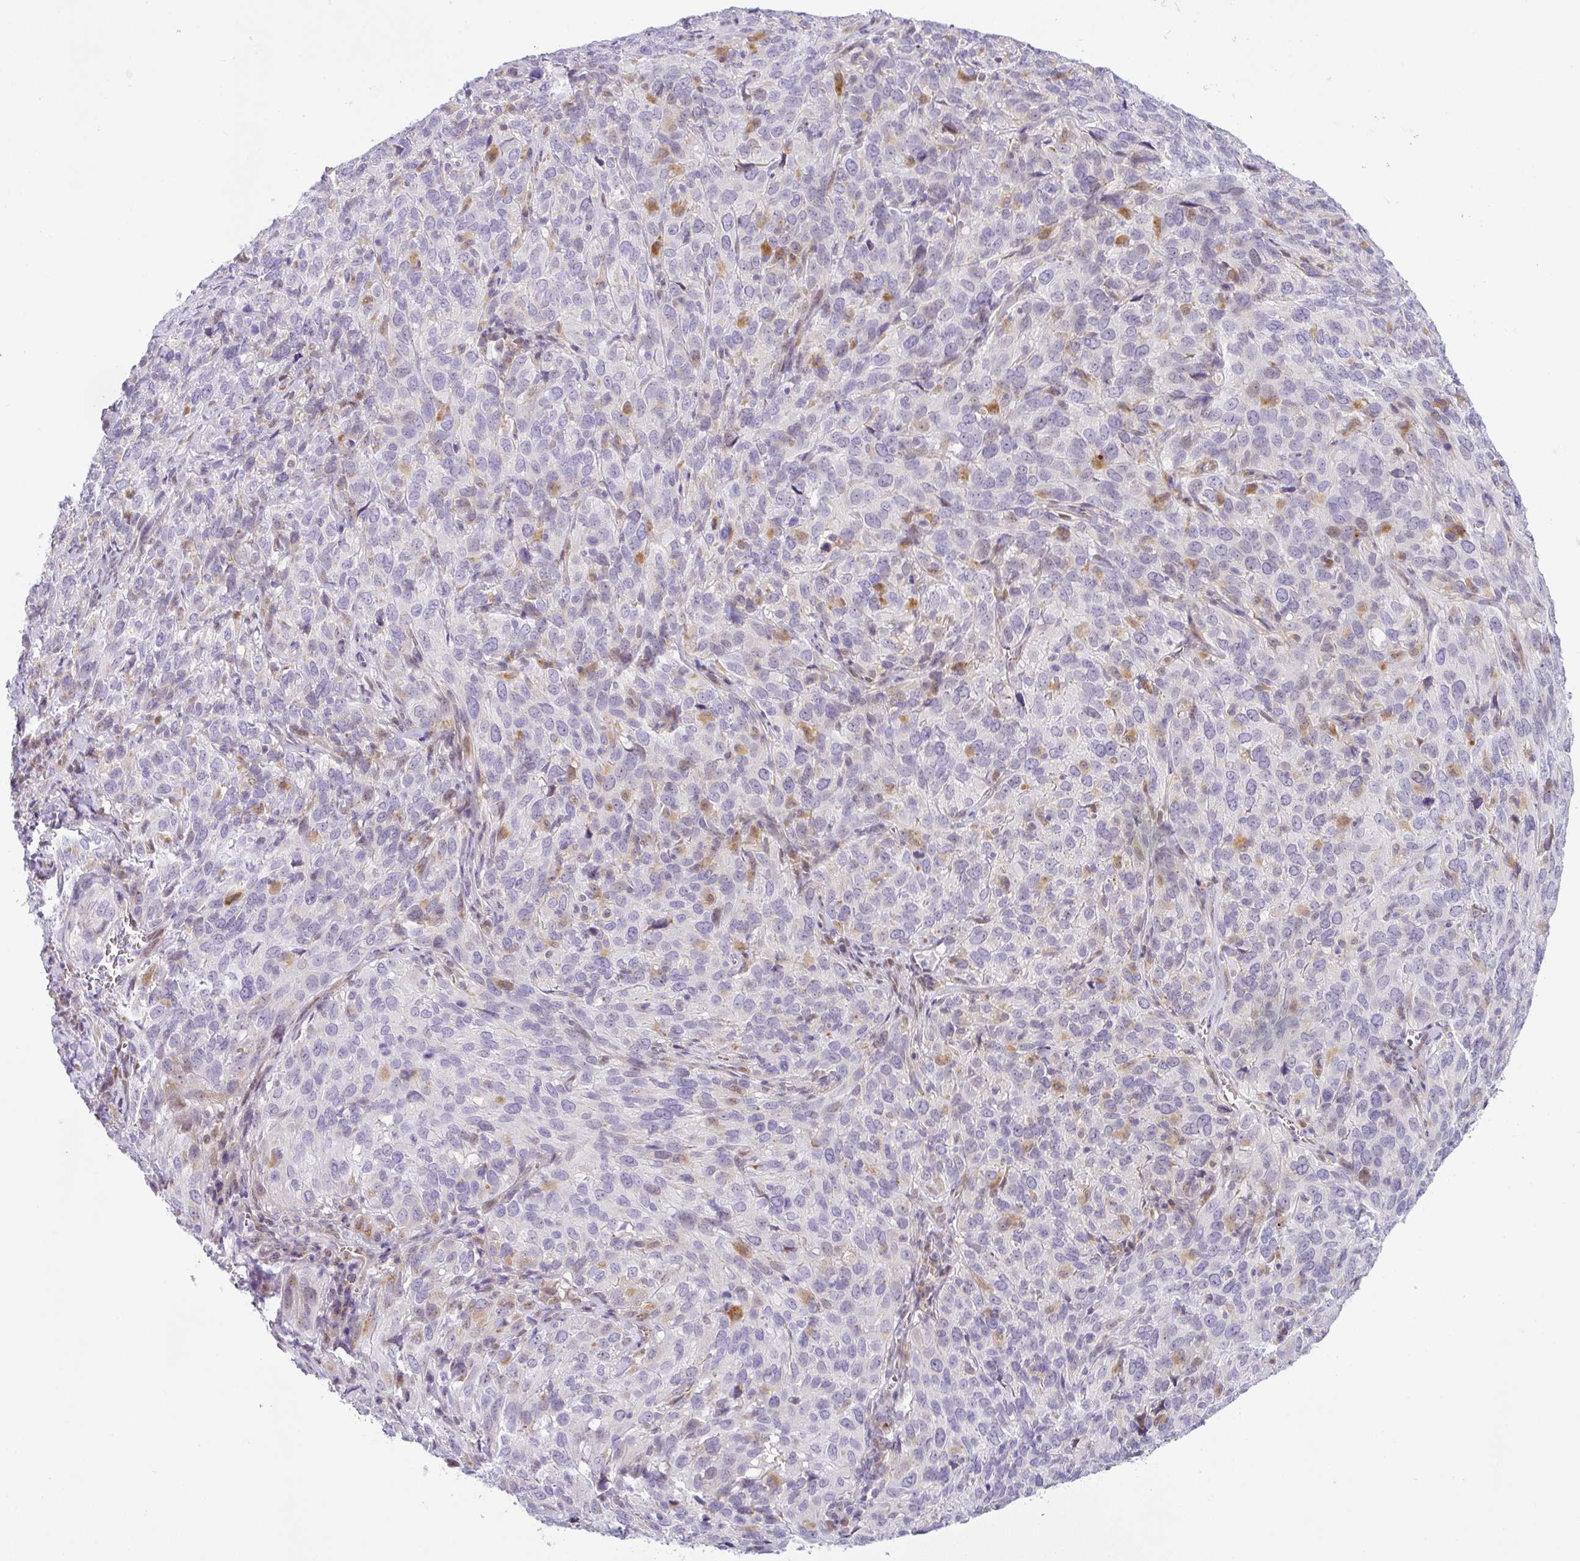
{"staining": {"intensity": "negative", "quantity": "none", "location": "none"}, "tissue": "cervical cancer", "cell_type": "Tumor cells", "image_type": "cancer", "snomed": [{"axis": "morphology", "description": "Squamous cell carcinoma, NOS"}, {"axis": "topography", "description": "Cervix"}], "caption": "A high-resolution photomicrograph shows immunohistochemistry (IHC) staining of cervical cancer (squamous cell carcinoma), which exhibits no significant staining in tumor cells. (DAB immunohistochemistry, high magnification).", "gene": "NDUFB2", "patient": {"sex": "female", "age": 51}}